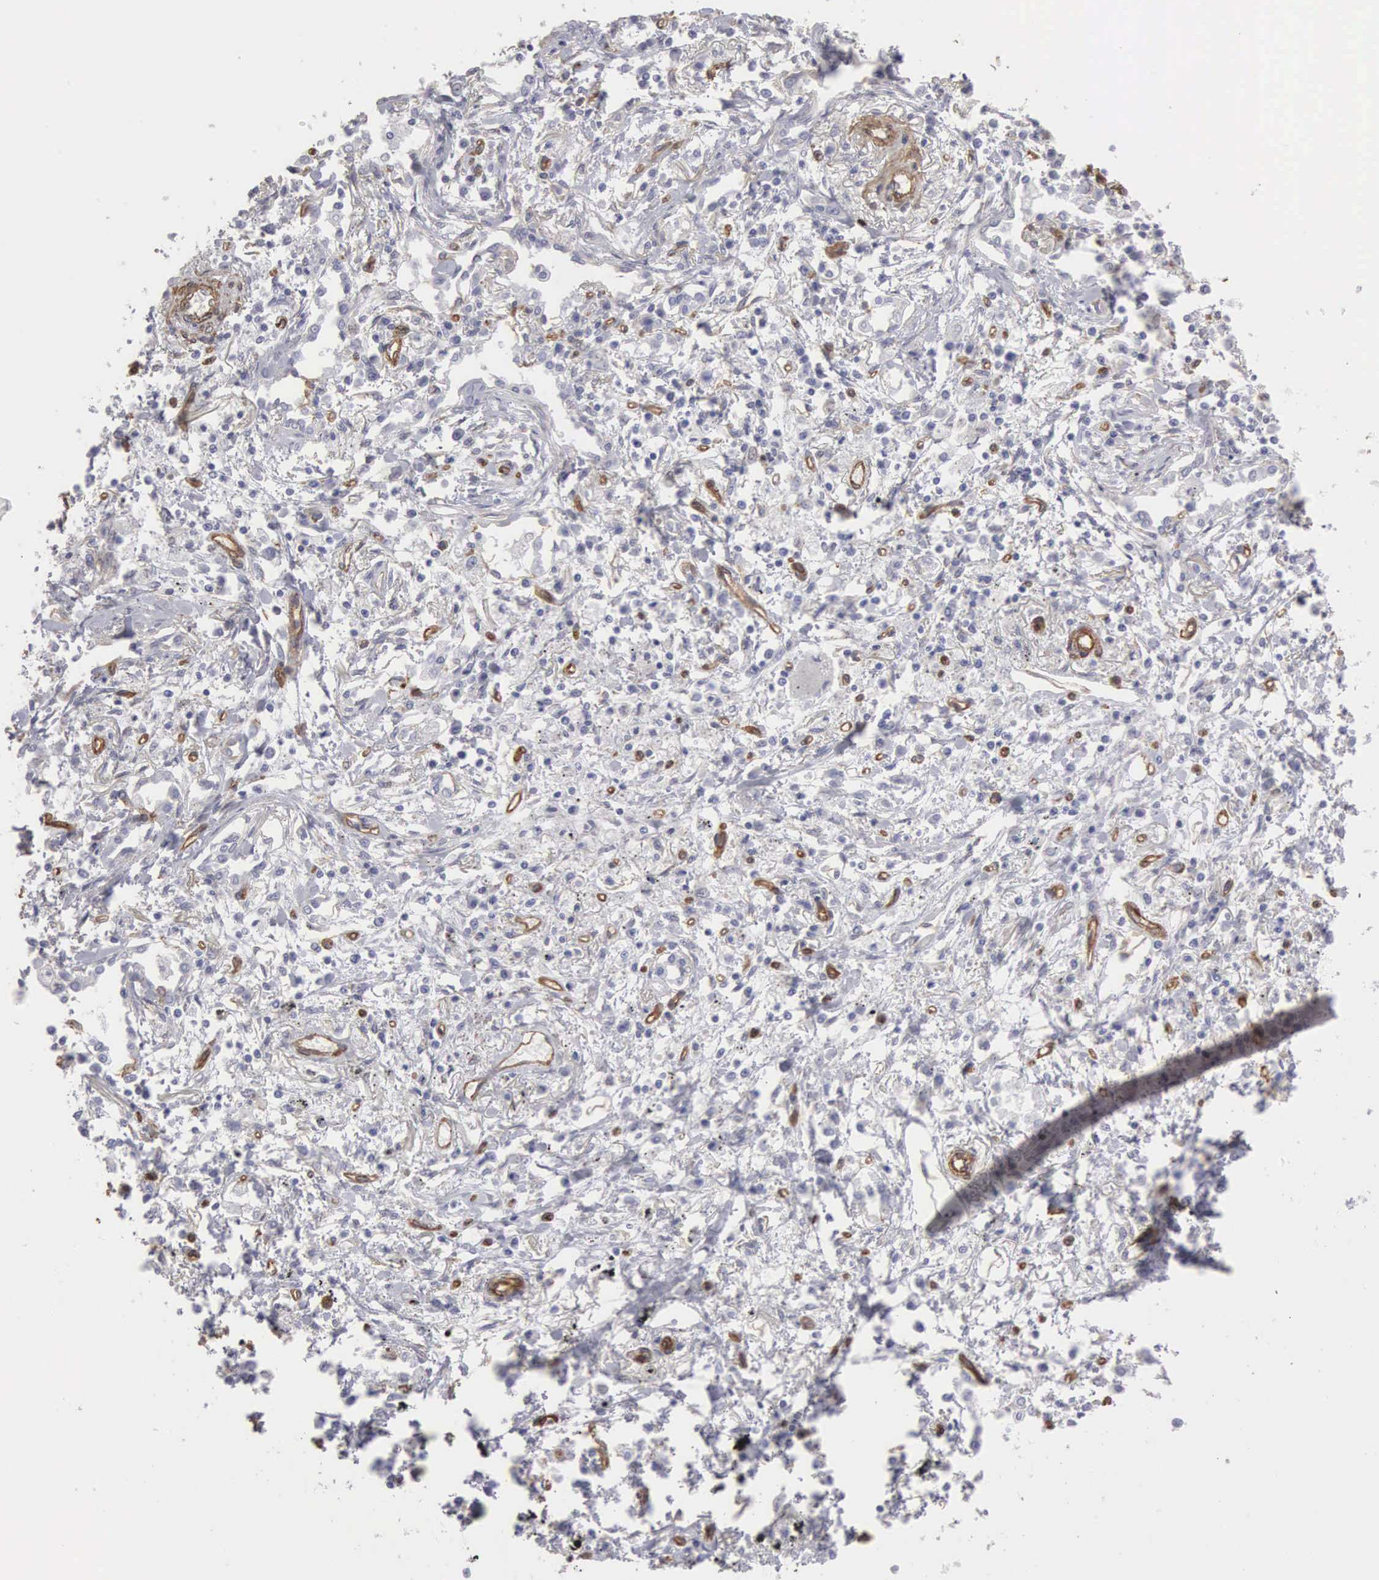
{"staining": {"intensity": "negative", "quantity": "none", "location": "none"}, "tissue": "lung cancer", "cell_type": "Tumor cells", "image_type": "cancer", "snomed": [{"axis": "morphology", "description": "Adenocarcinoma, NOS"}, {"axis": "topography", "description": "Lung"}], "caption": "This is a image of IHC staining of lung adenocarcinoma, which shows no expression in tumor cells.", "gene": "MAGEB10", "patient": {"sex": "male", "age": 60}}